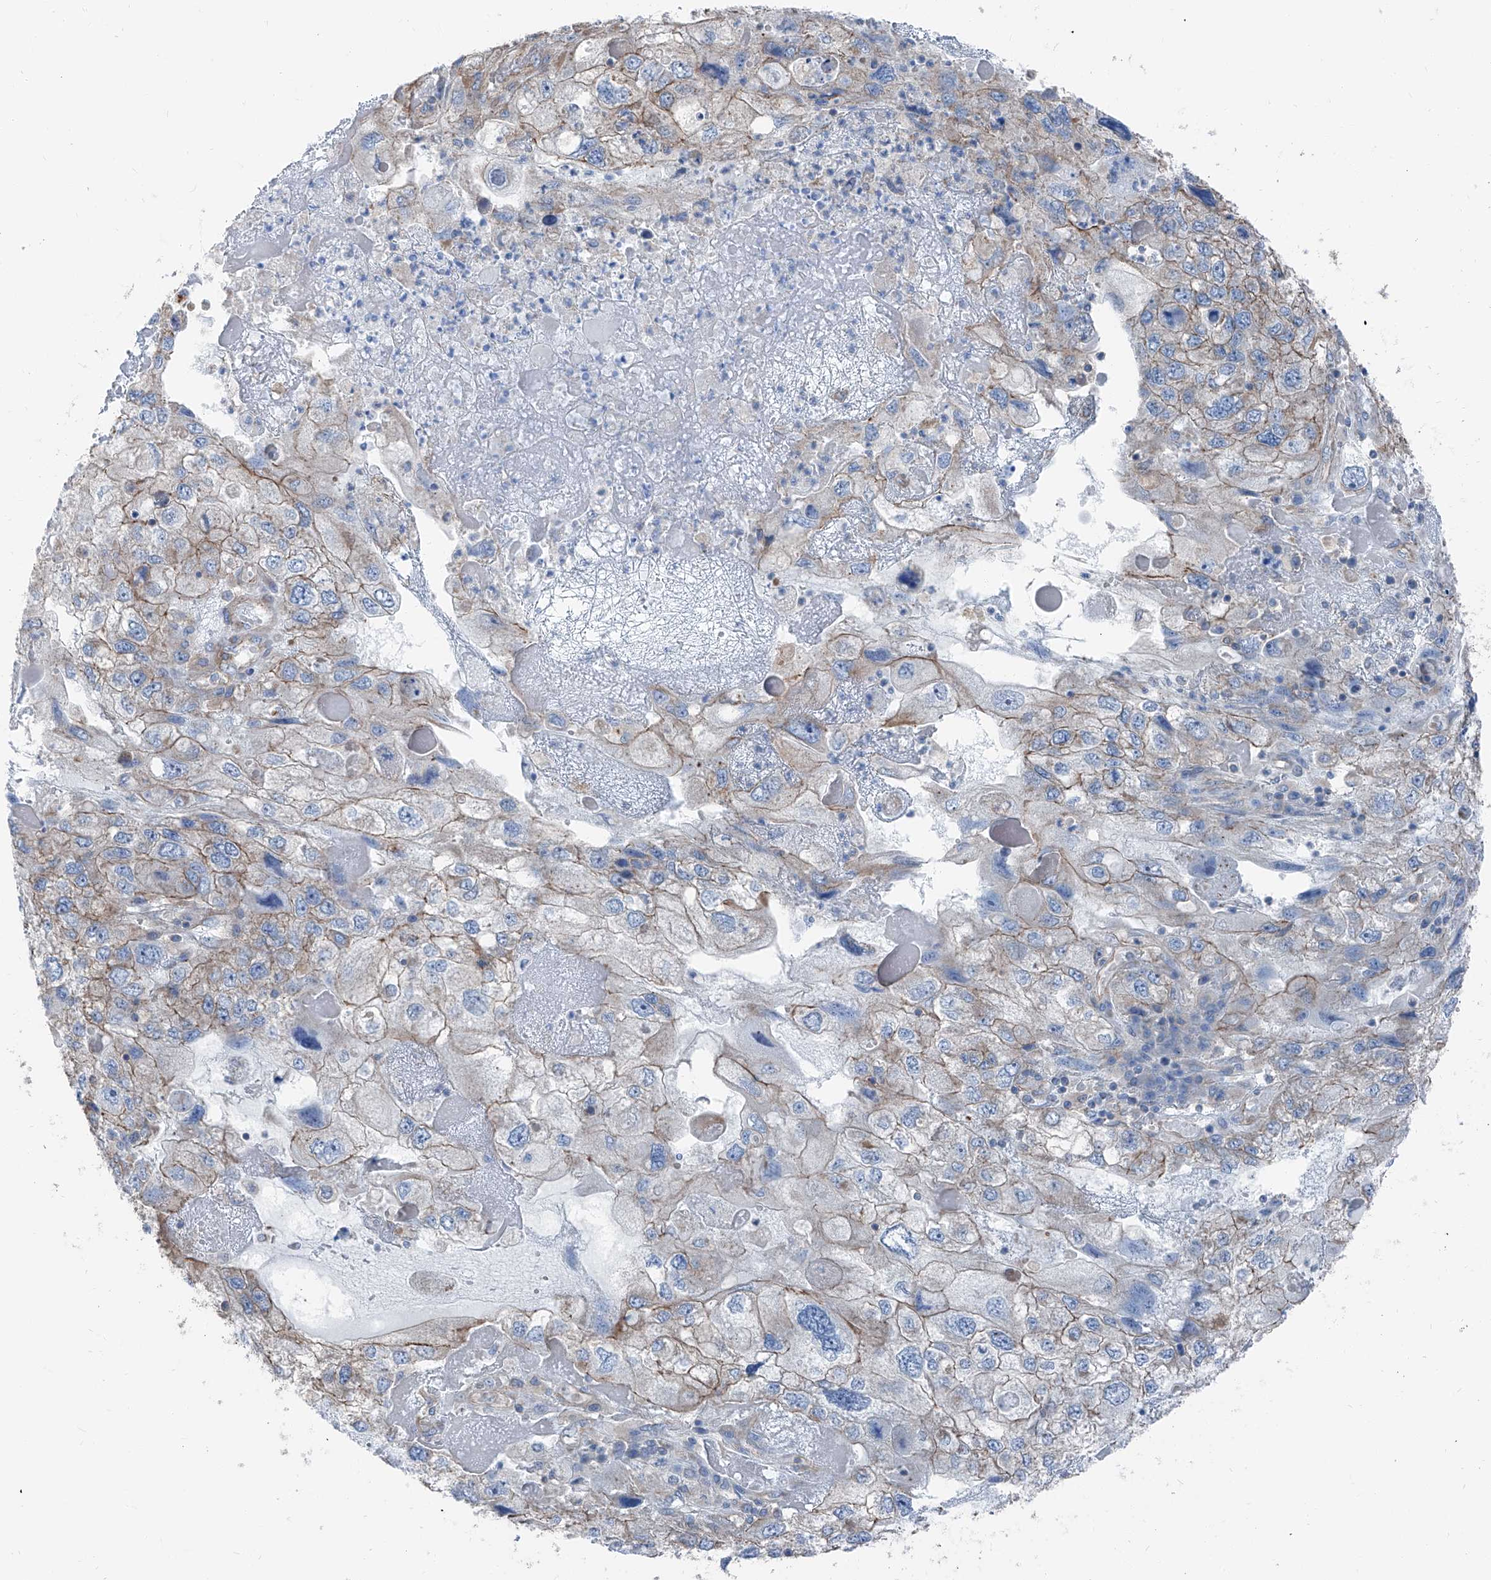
{"staining": {"intensity": "weak", "quantity": "25%-75%", "location": "cytoplasmic/membranous"}, "tissue": "endometrial cancer", "cell_type": "Tumor cells", "image_type": "cancer", "snomed": [{"axis": "morphology", "description": "Adenocarcinoma, NOS"}, {"axis": "topography", "description": "Endometrium"}], "caption": "Immunohistochemical staining of human endometrial cancer demonstrates low levels of weak cytoplasmic/membranous protein staining in approximately 25%-75% of tumor cells. (DAB (3,3'-diaminobenzidine) = brown stain, brightfield microscopy at high magnification).", "gene": "GPR142", "patient": {"sex": "female", "age": 49}}